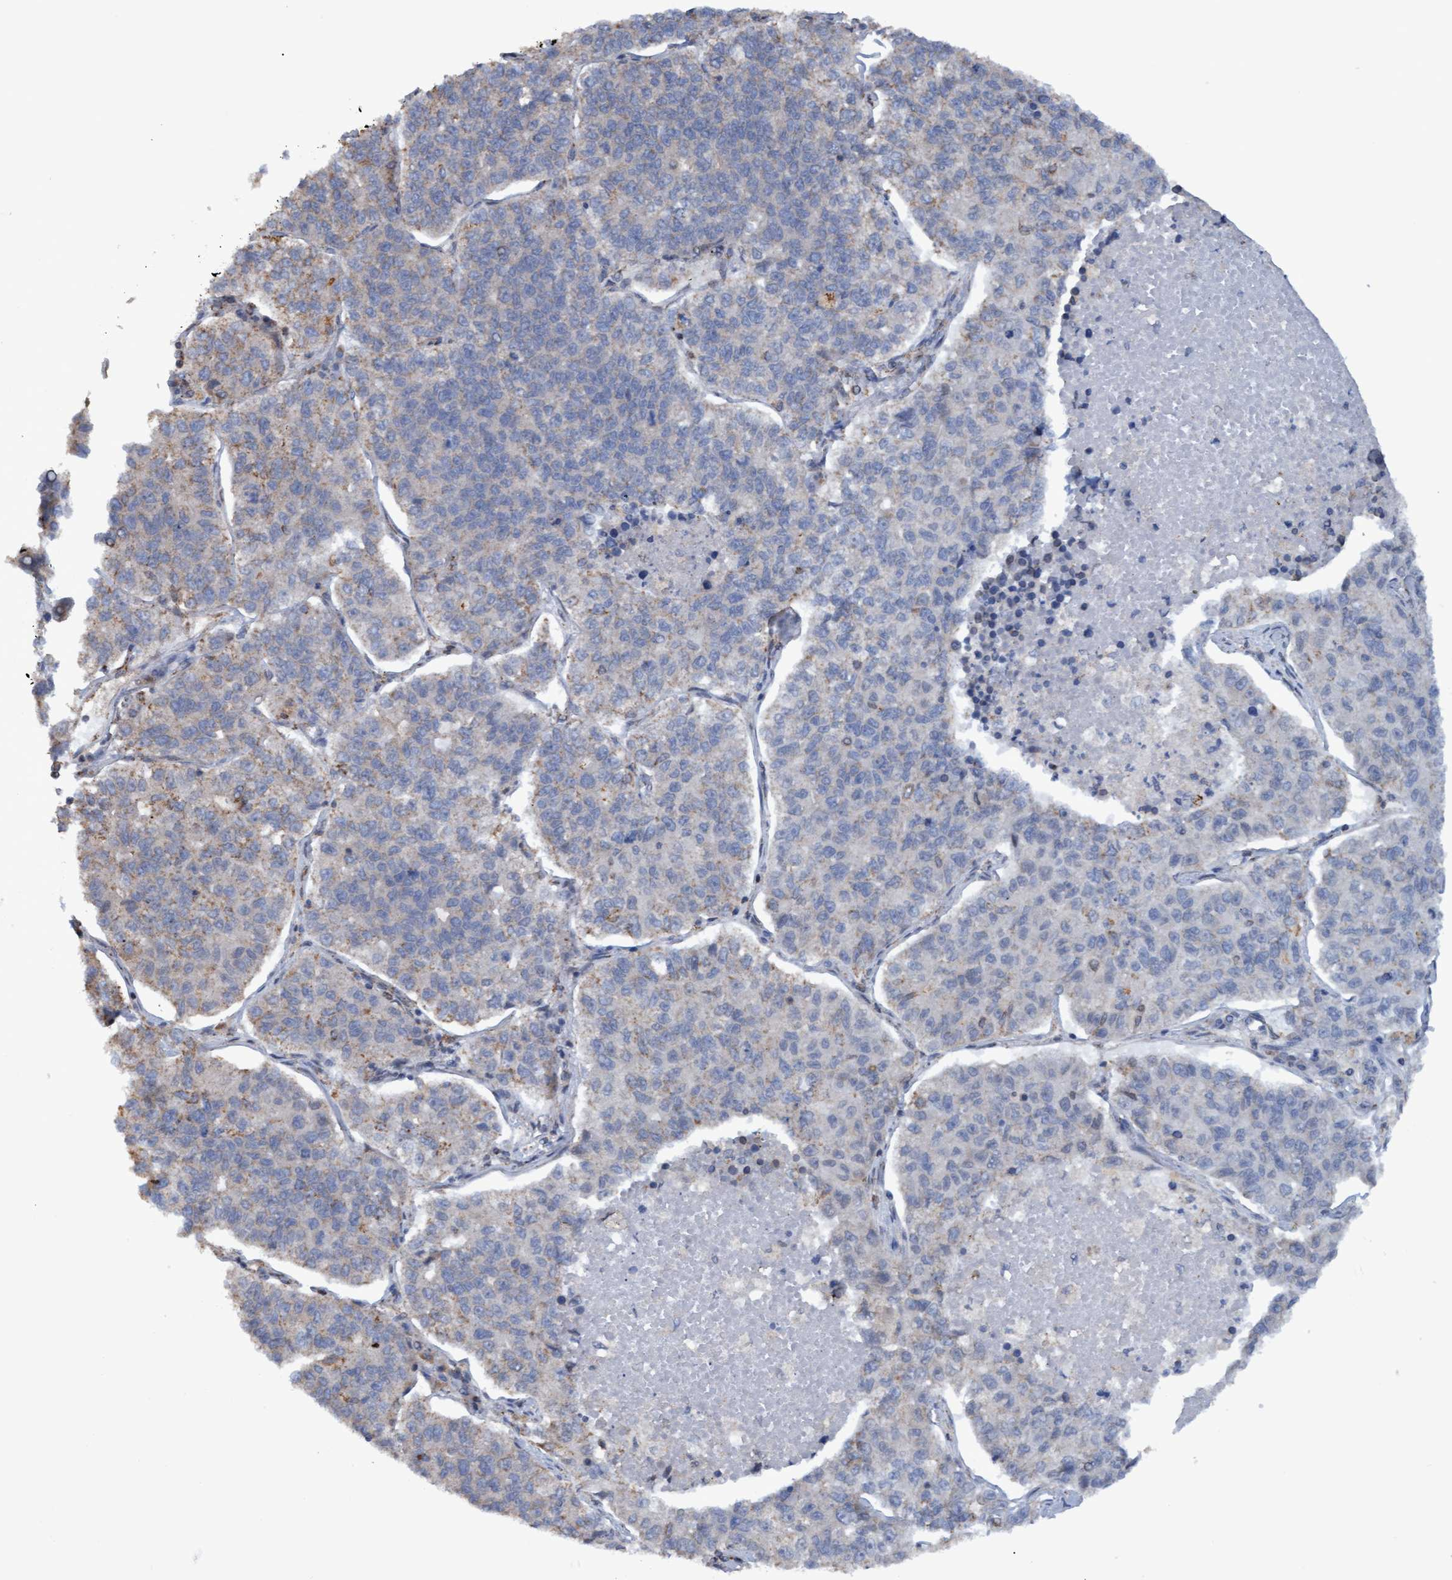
{"staining": {"intensity": "weak", "quantity": "<25%", "location": "cytoplasmic/membranous"}, "tissue": "lung cancer", "cell_type": "Tumor cells", "image_type": "cancer", "snomed": [{"axis": "morphology", "description": "Adenocarcinoma, NOS"}, {"axis": "topography", "description": "Lung"}], "caption": "Protein analysis of lung adenocarcinoma demonstrates no significant staining in tumor cells.", "gene": "MGLL", "patient": {"sex": "male", "age": 49}}